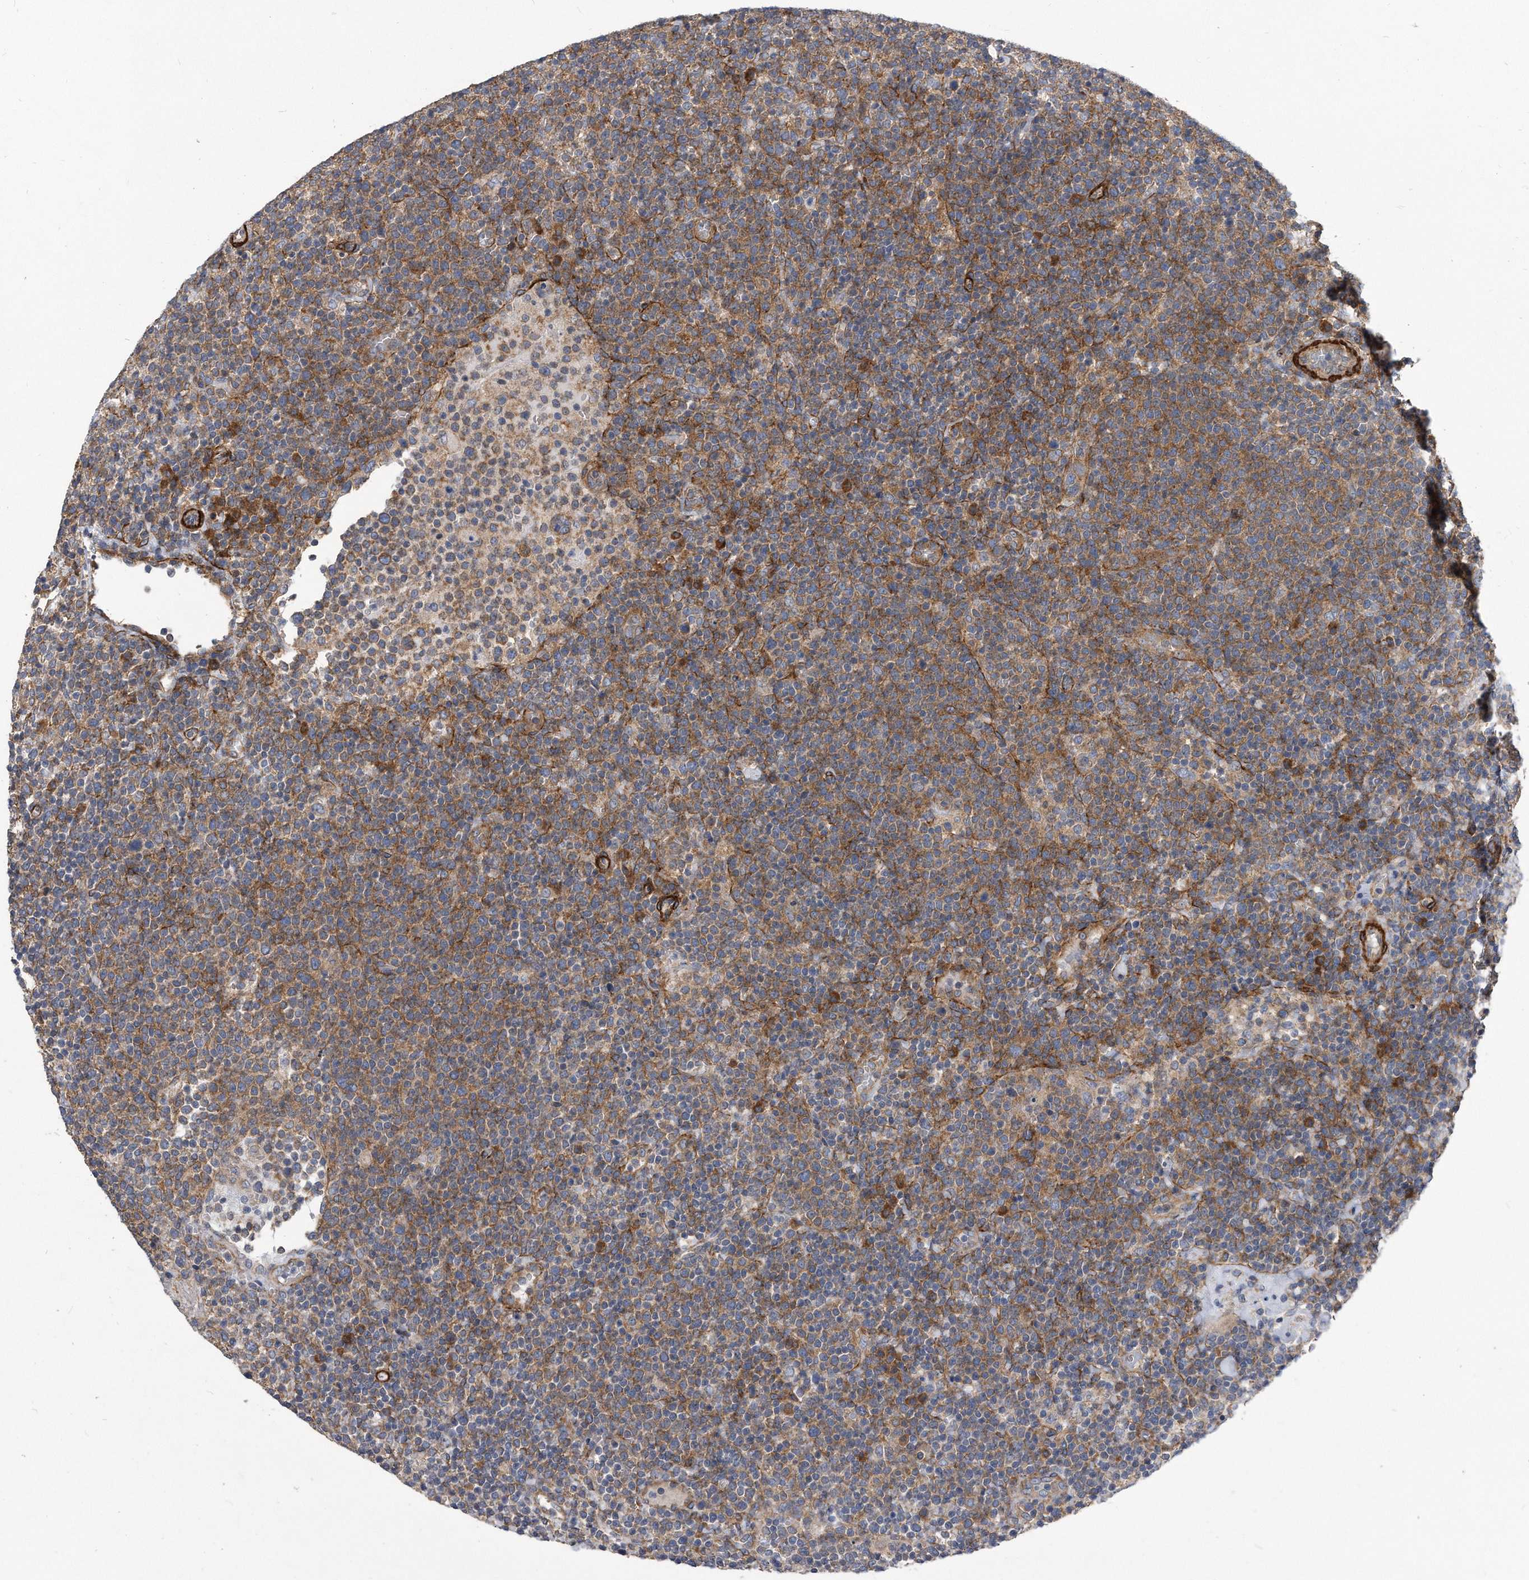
{"staining": {"intensity": "moderate", "quantity": ">75%", "location": "cytoplasmic/membranous"}, "tissue": "lymphoma", "cell_type": "Tumor cells", "image_type": "cancer", "snomed": [{"axis": "morphology", "description": "Malignant lymphoma, non-Hodgkin's type, High grade"}, {"axis": "topography", "description": "Lymph node"}], "caption": "Moderate cytoplasmic/membranous staining for a protein is identified in about >75% of tumor cells of high-grade malignant lymphoma, non-Hodgkin's type using immunohistochemistry.", "gene": "EIF2B4", "patient": {"sex": "male", "age": 61}}